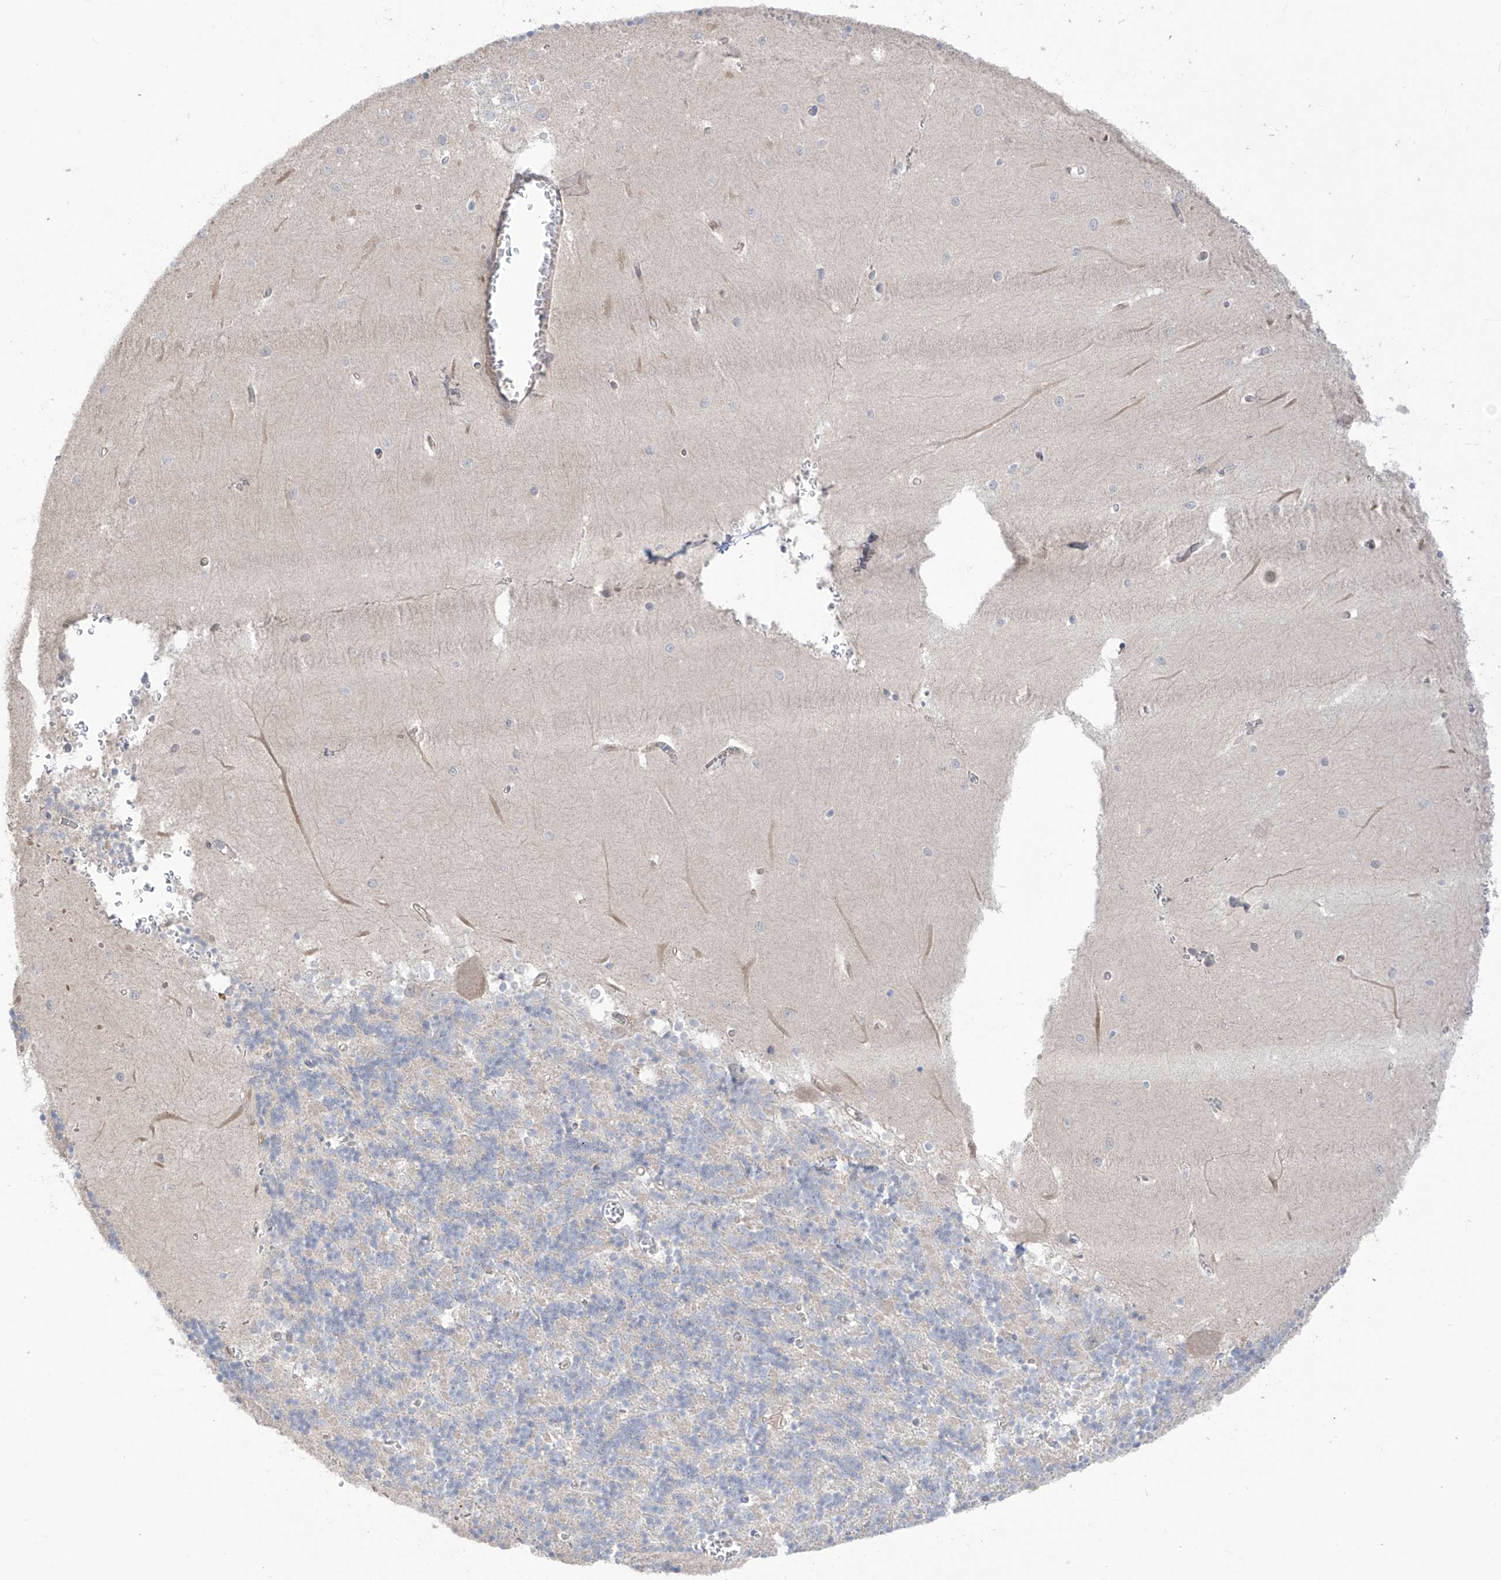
{"staining": {"intensity": "negative", "quantity": "none", "location": "none"}, "tissue": "cerebellum", "cell_type": "Cells in granular layer", "image_type": "normal", "snomed": [{"axis": "morphology", "description": "Normal tissue, NOS"}, {"axis": "topography", "description": "Cerebellum"}], "caption": "Cells in granular layer are negative for brown protein staining in normal cerebellum. The staining was performed using DAB to visualize the protein expression in brown, while the nuclei were stained in blue with hematoxylin (Magnification: 20x).", "gene": "TRMU", "patient": {"sex": "male", "age": 37}}